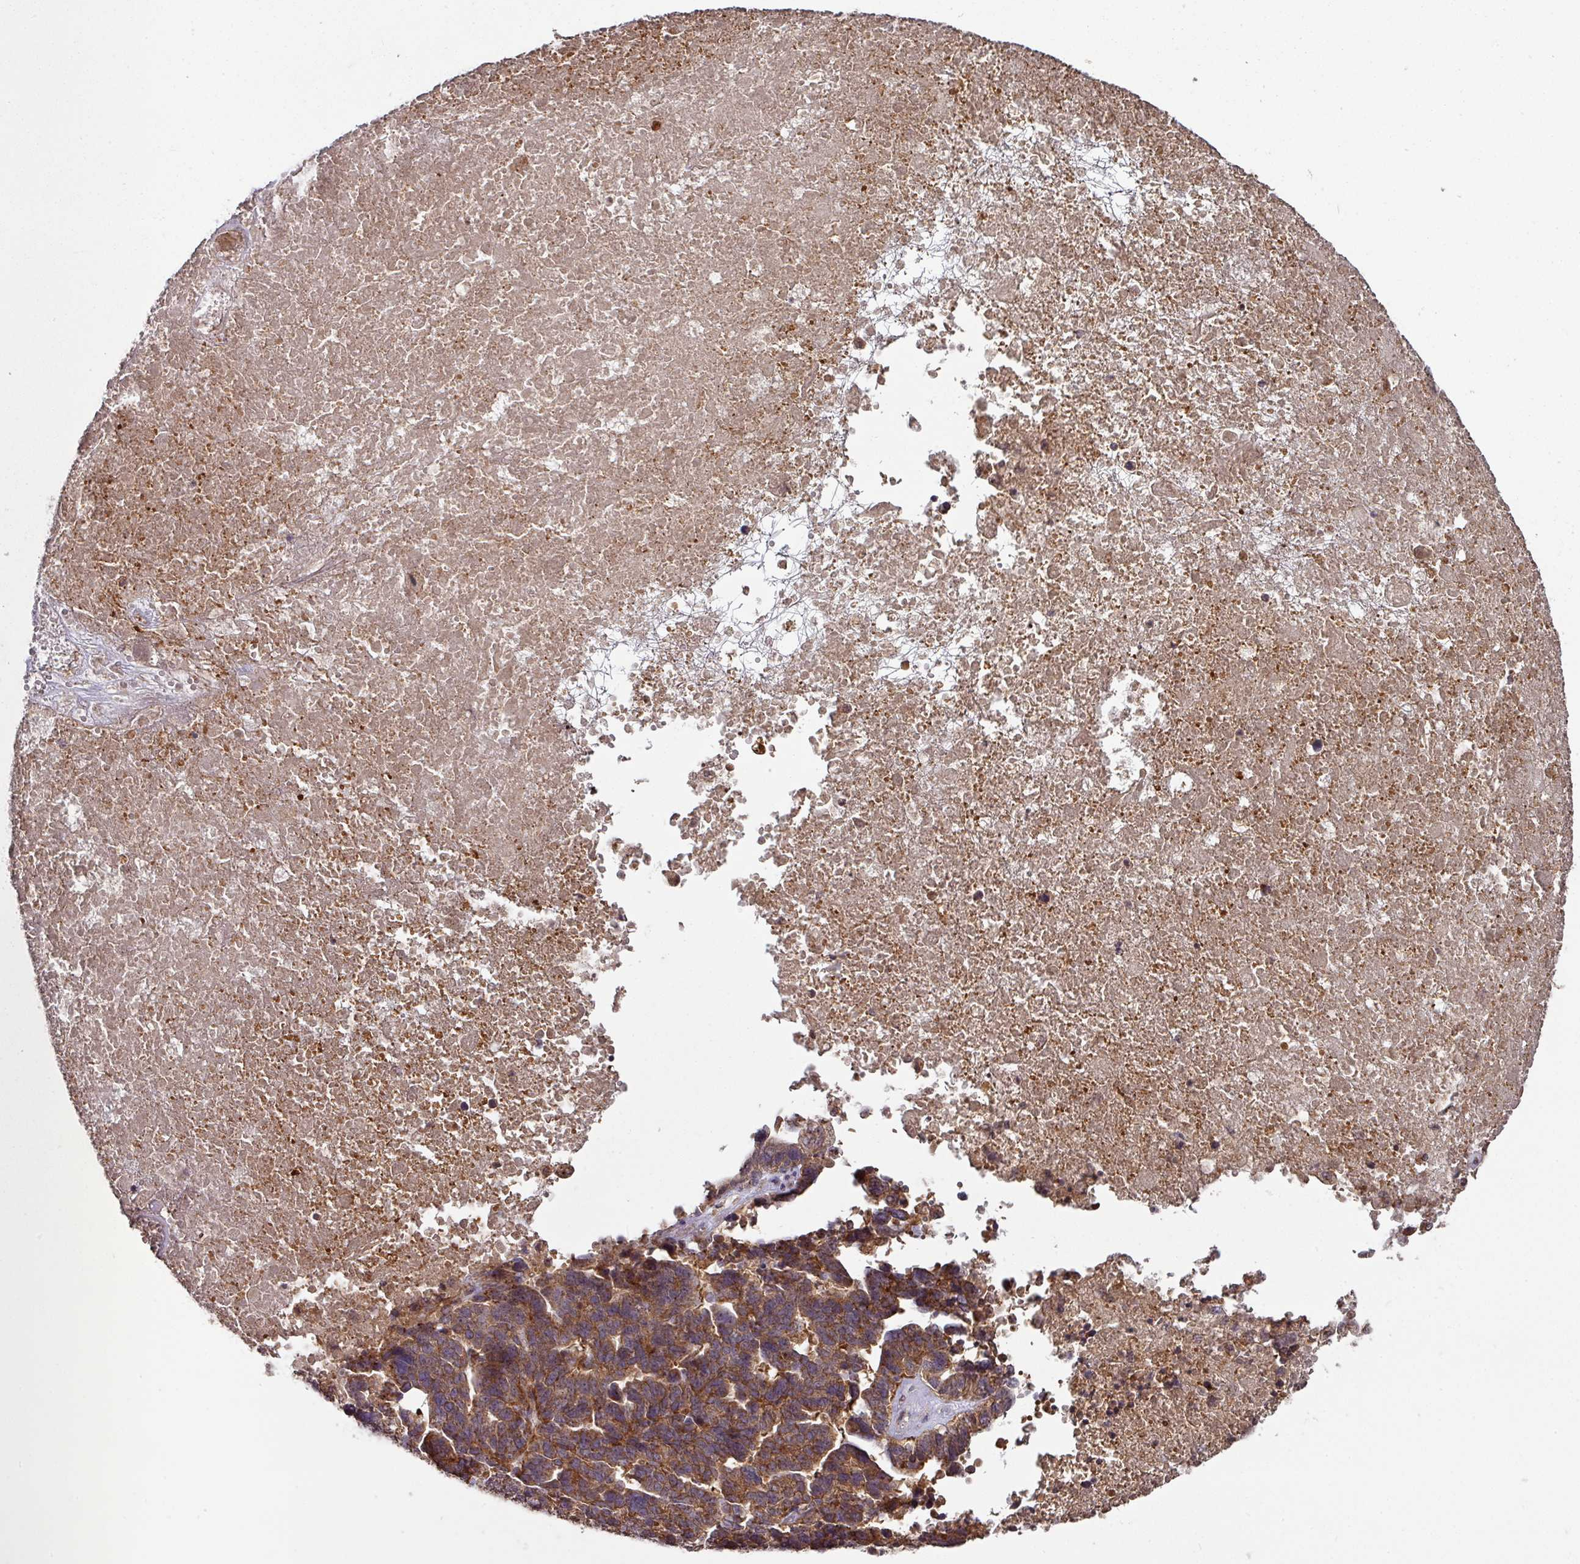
{"staining": {"intensity": "strong", "quantity": ">75%", "location": "cytoplasmic/membranous"}, "tissue": "ovarian cancer", "cell_type": "Tumor cells", "image_type": "cancer", "snomed": [{"axis": "morphology", "description": "Cystadenocarcinoma, serous, NOS"}, {"axis": "topography", "description": "Ovary"}], "caption": "DAB (3,3'-diaminobenzidine) immunohistochemical staining of human ovarian cancer exhibits strong cytoplasmic/membranous protein staining in approximately >75% of tumor cells.", "gene": "MRRF", "patient": {"sex": "female", "age": 59}}